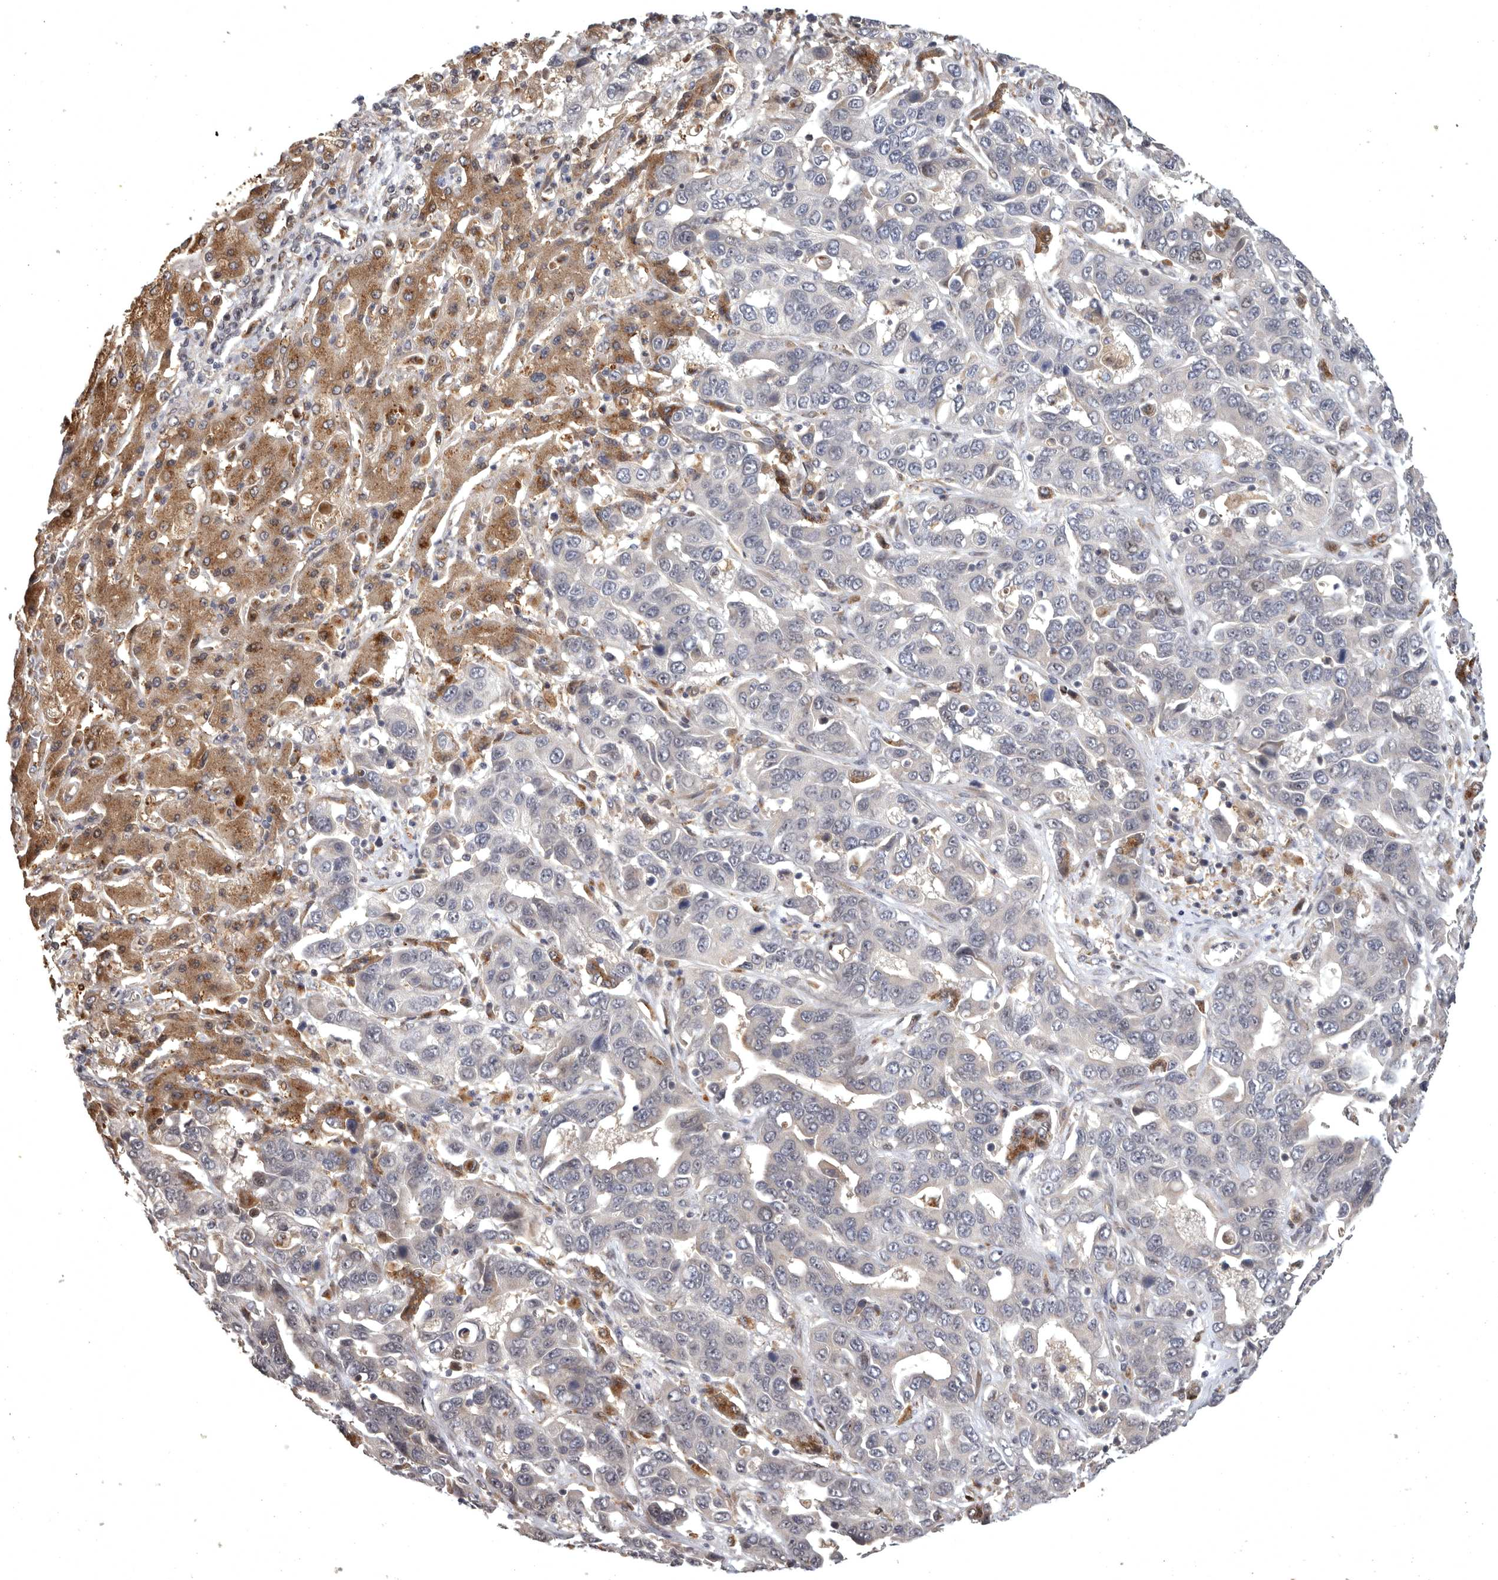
{"staining": {"intensity": "moderate", "quantity": "<25%", "location": "cytoplasmic/membranous"}, "tissue": "liver cancer", "cell_type": "Tumor cells", "image_type": "cancer", "snomed": [{"axis": "morphology", "description": "Cholangiocarcinoma"}, {"axis": "topography", "description": "Liver"}], "caption": "Liver cancer tissue shows moderate cytoplasmic/membranous positivity in about <25% of tumor cells, visualized by immunohistochemistry. (DAB IHC with brightfield microscopy, high magnification).", "gene": "MAN2A1", "patient": {"sex": "female", "age": 52}}